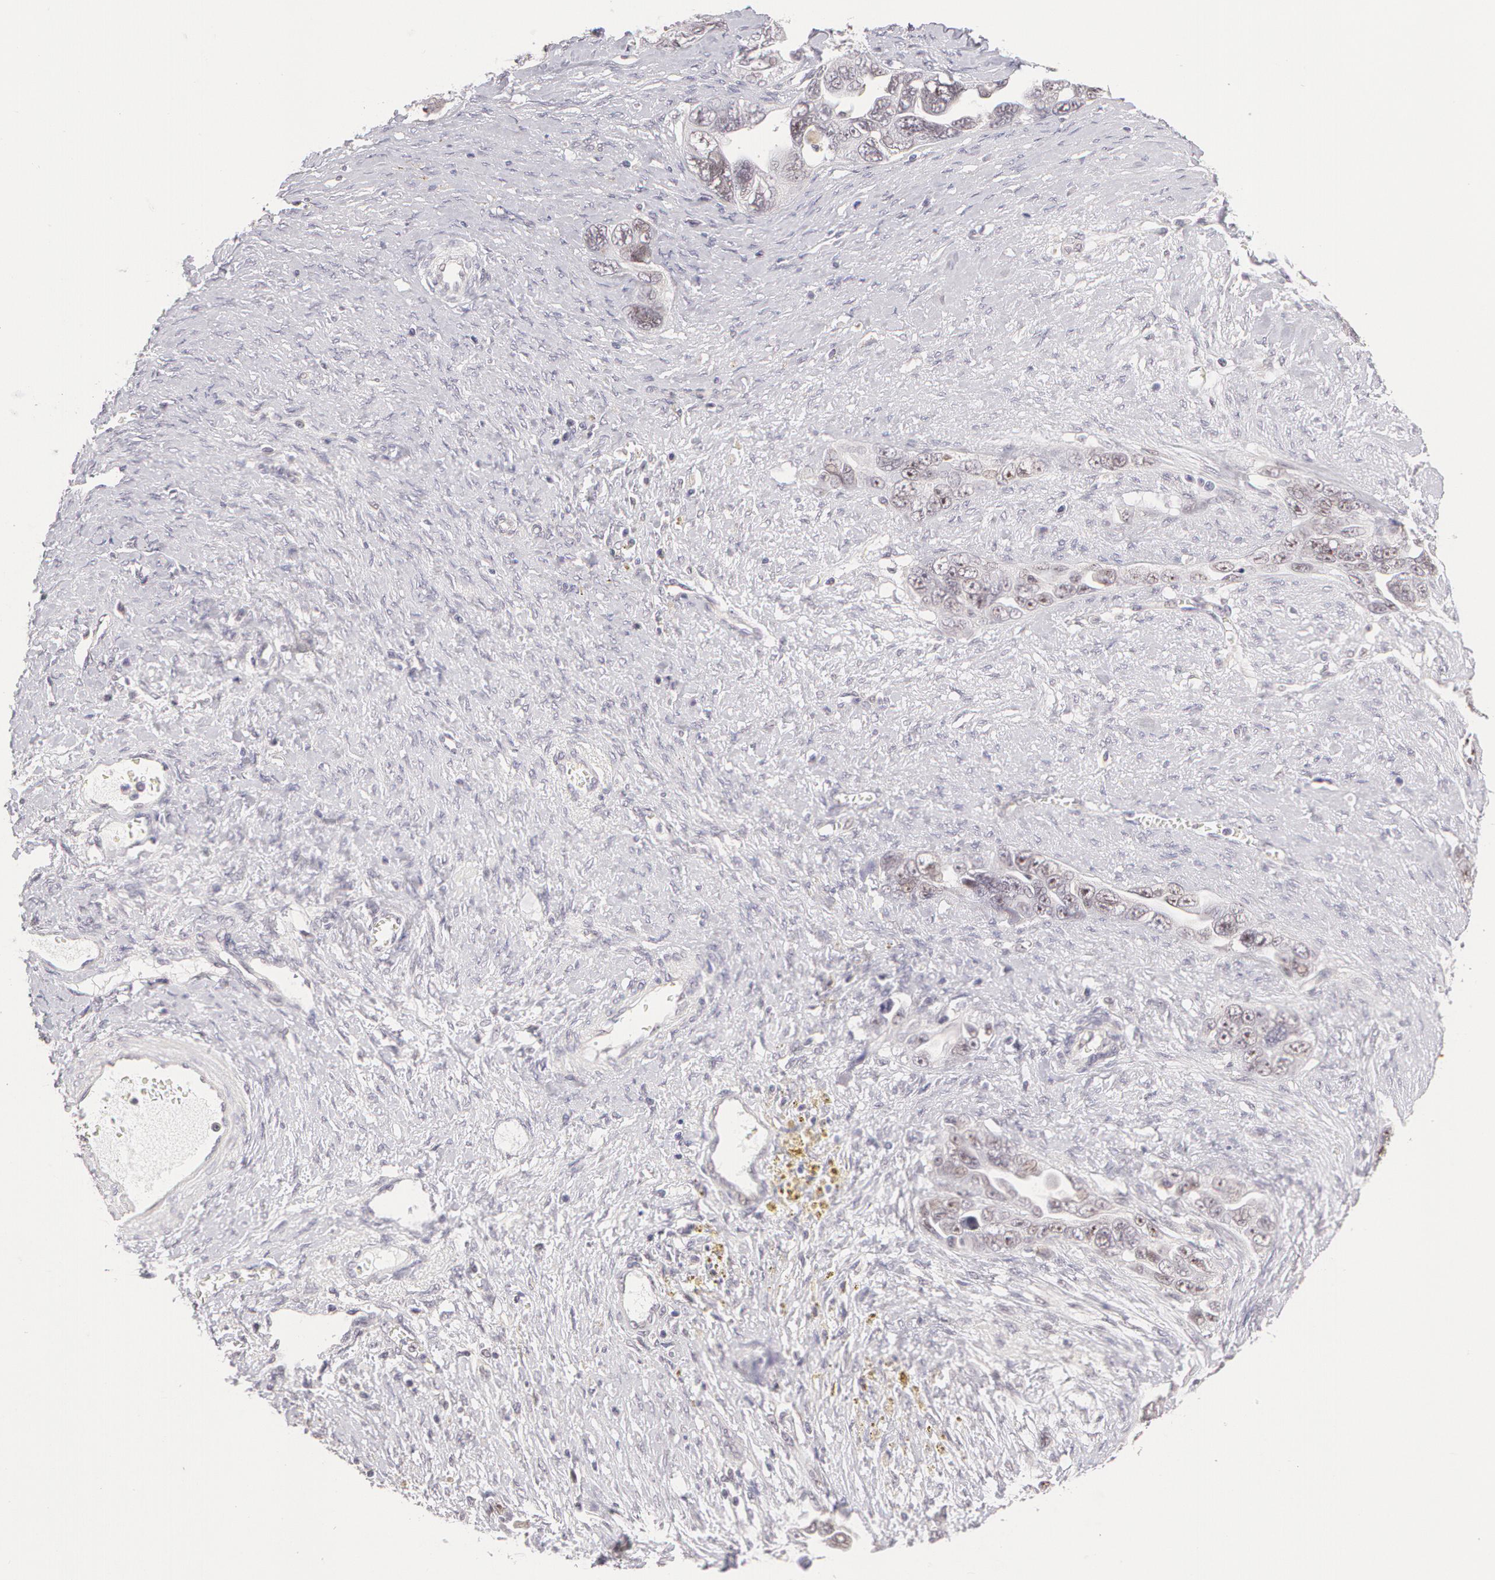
{"staining": {"intensity": "negative", "quantity": "none", "location": "none"}, "tissue": "ovarian cancer", "cell_type": "Tumor cells", "image_type": "cancer", "snomed": [{"axis": "morphology", "description": "Cystadenocarcinoma, serous, NOS"}, {"axis": "topography", "description": "Ovary"}], "caption": "Ovarian serous cystadenocarcinoma was stained to show a protein in brown. There is no significant expression in tumor cells.", "gene": "ZNF597", "patient": {"sex": "female", "age": 63}}